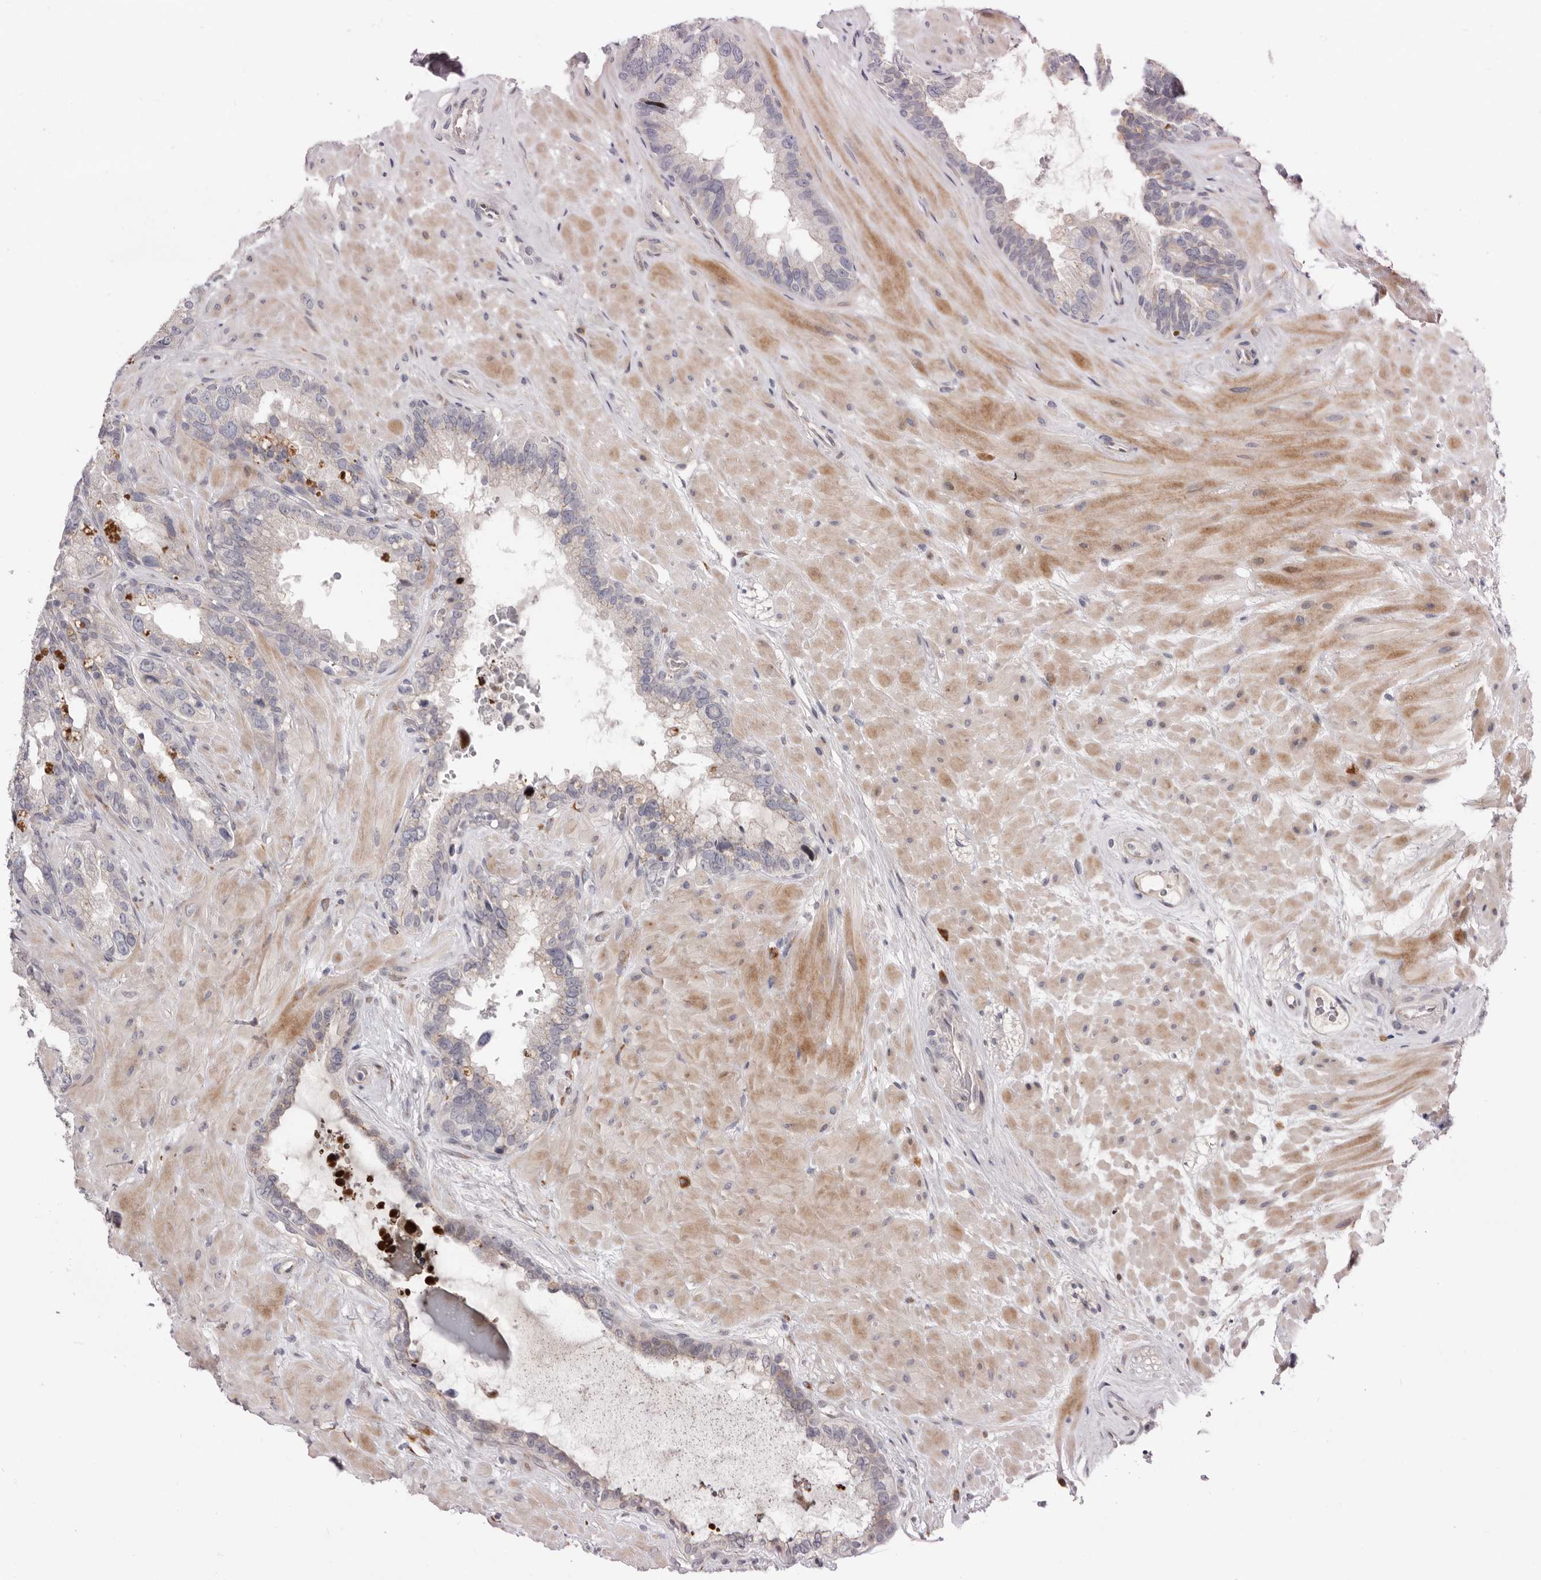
{"staining": {"intensity": "negative", "quantity": "none", "location": "none"}, "tissue": "seminal vesicle", "cell_type": "Glandular cells", "image_type": "normal", "snomed": [{"axis": "morphology", "description": "Normal tissue, NOS"}, {"axis": "topography", "description": "Seminal veicle"}], "caption": "Glandular cells are negative for protein expression in unremarkable human seminal vesicle. The staining is performed using DAB brown chromogen with nuclei counter-stained in using hematoxylin.", "gene": "USH1C", "patient": {"sex": "male", "age": 80}}